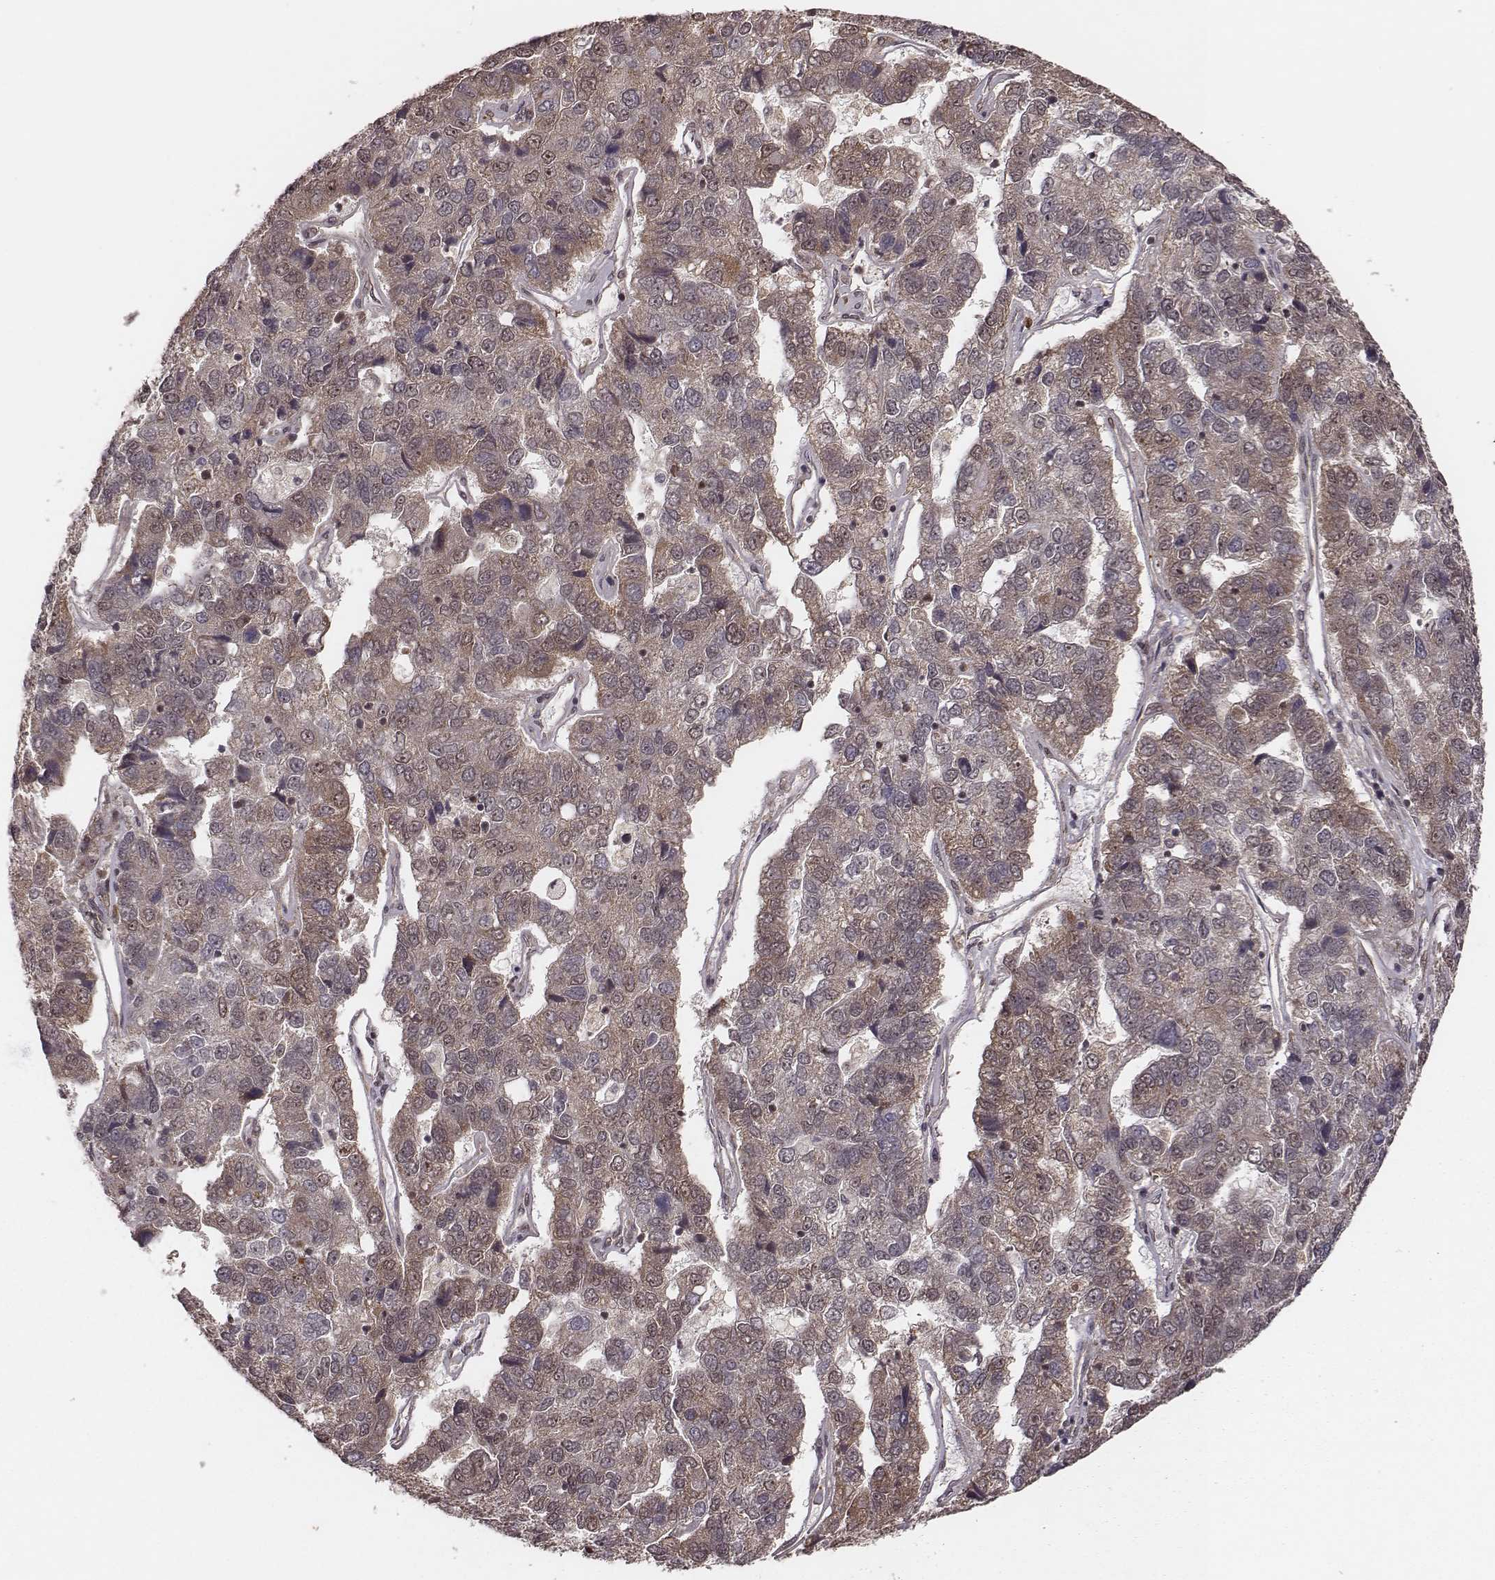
{"staining": {"intensity": "moderate", "quantity": ">75%", "location": "cytoplasmic/membranous"}, "tissue": "pancreatic cancer", "cell_type": "Tumor cells", "image_type": "cancer", "snomed": [{"axis": "morphology", "description": "Adenocarcinoma, NOS"}, {"axis": "topography", "description": "Pancreas"}], "caption": "Adenocarcinoma (pancreatic) stained for a protein displays moderate cytoplasmic/membranous positivity in tumor cells.", "gene": "NFX1", "patient": {"sex": "female", "age": 61}}